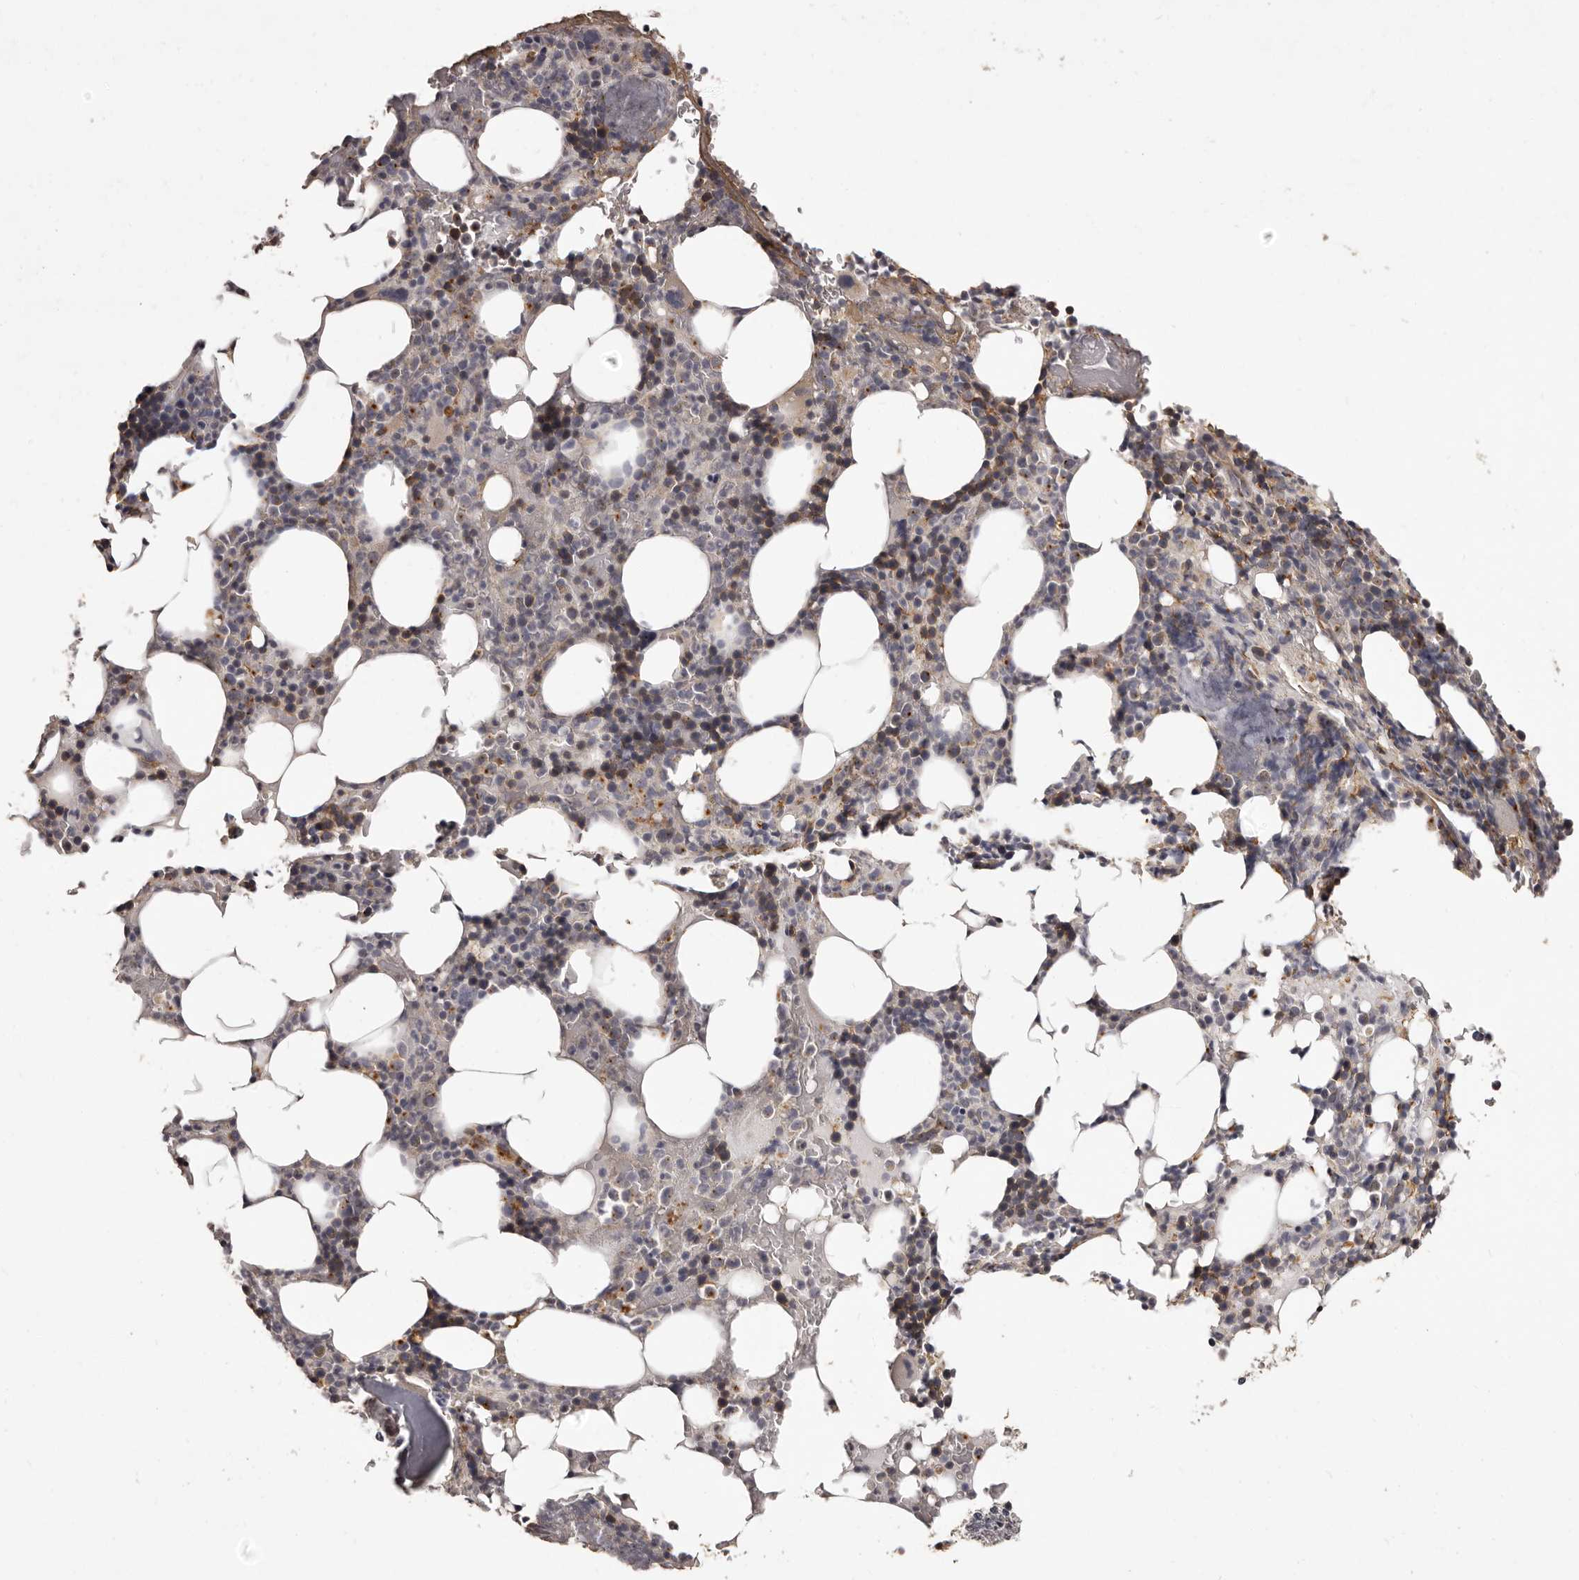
{"staining": {"intensity": "moderate", "quantity": "<25%", "location": "cytoplasmic/membranous"}, "tissue": "bone marrow", "cell_type": "Hematopoietic cells", "image_type": "normal", "snomed": [{"axis": "morphology", "description": "Normal tissue, NOS"}, {"axis": "topography", "description": "Bone marrow"}], "caption": "The immunohistochemical stain shows moderate cytoplasmic/membranous staining in hematopoietic cells of unremarkable bone marrow.", "gene": "GPR78", "patient": {"sex": "male", "age": 58}}